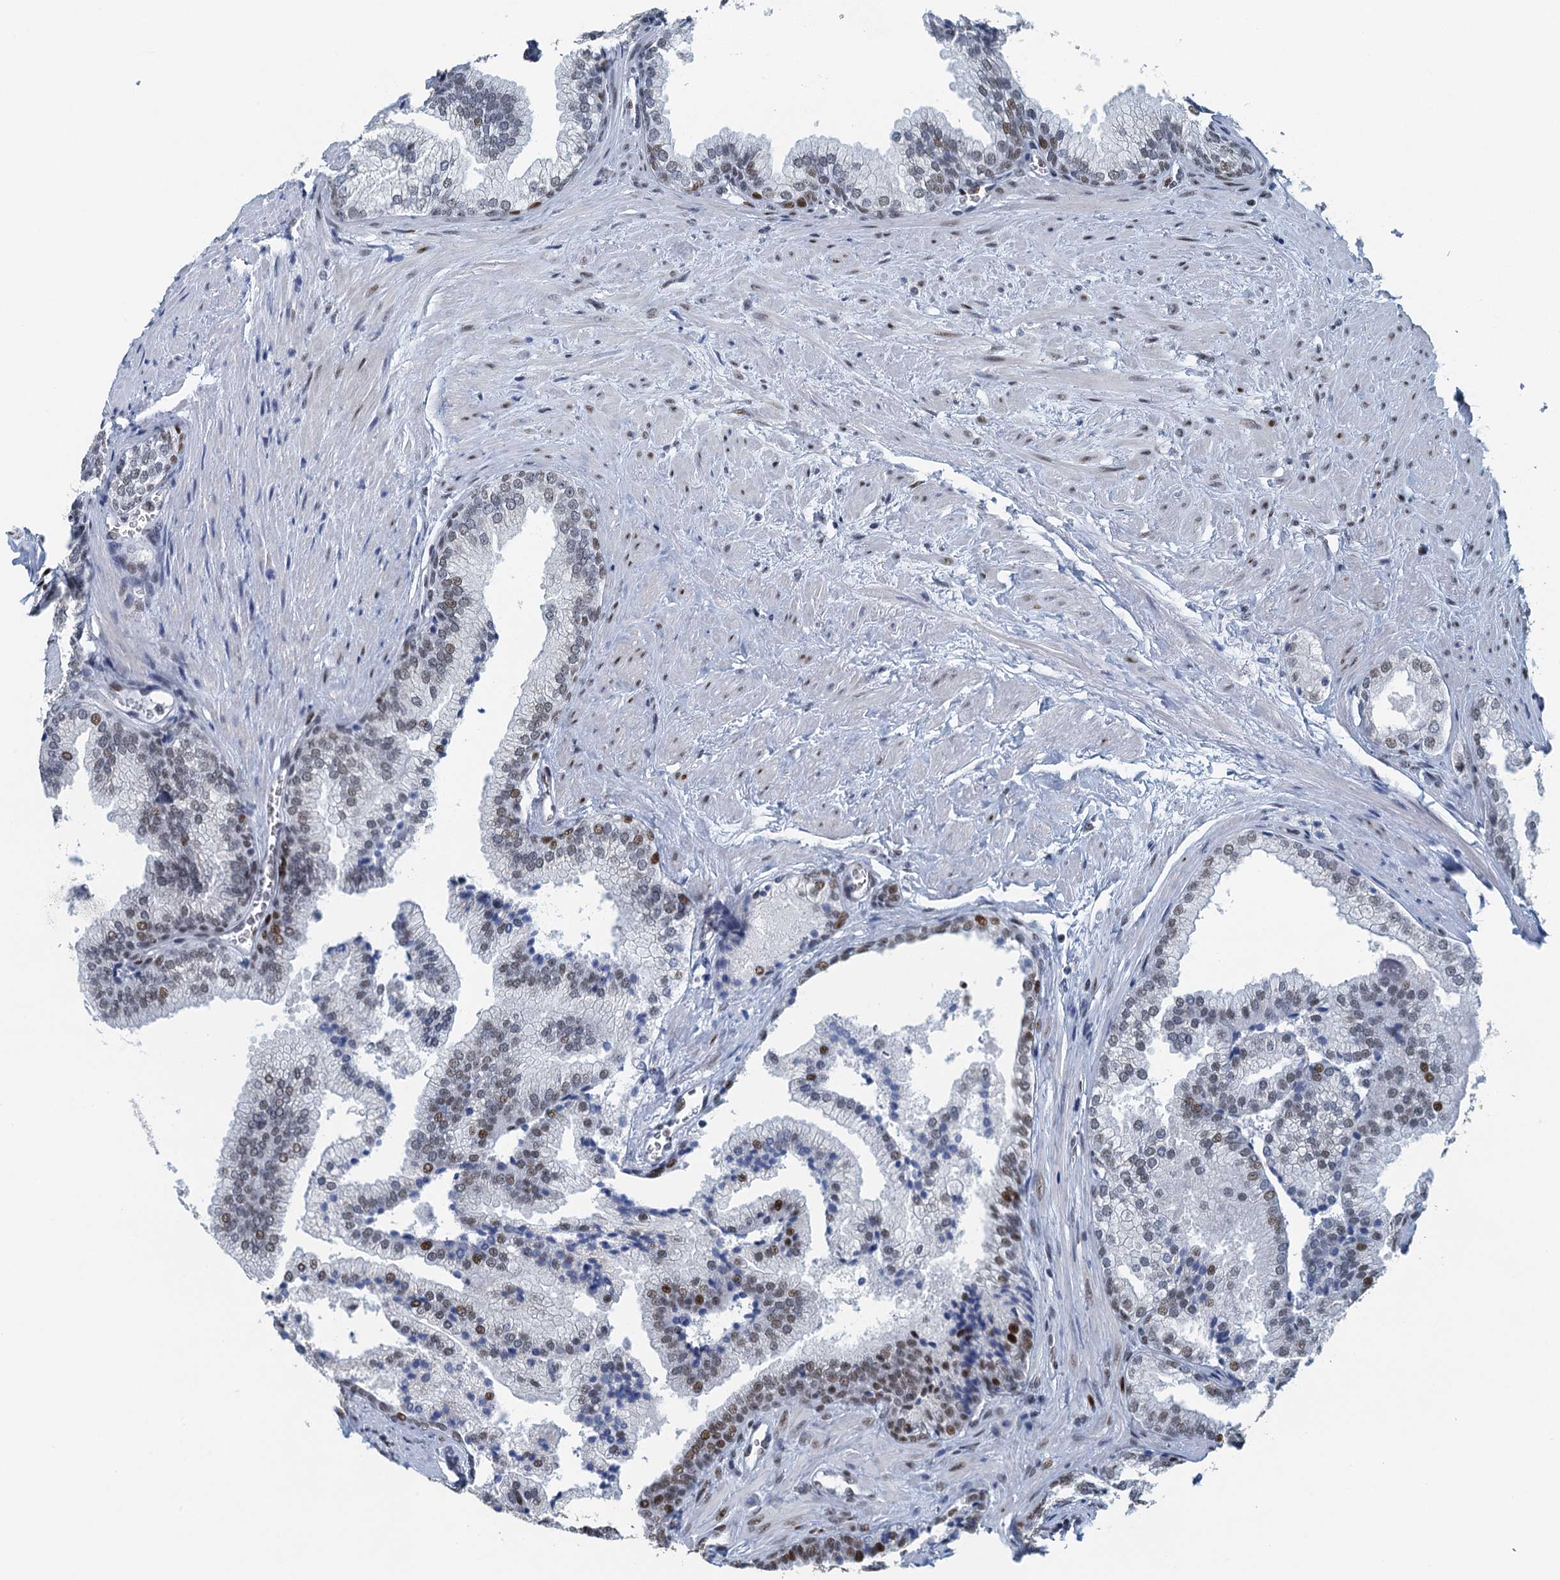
{"staining": {"intensity": "moderate", "quantity": "<25%", "location": "nuclear"}, "tissue": "prostate", "cell_type": "Glandular cells", "image_type": "normal", "snomed": [{"axis": "morphology", "description": "Normal tissue, NOS"}, {"axis": "topography", "description": "Prostate"}], "caption": "Immunohistochemistry (DAB (3,3'-diaminobenzidine)) staining of unremarkable human prostate reveals moderate nuclear protein staining in approximately <25% of glandular cells.", "gene": "TTLL9", "patient": {"sex": "male", "age": 76}}